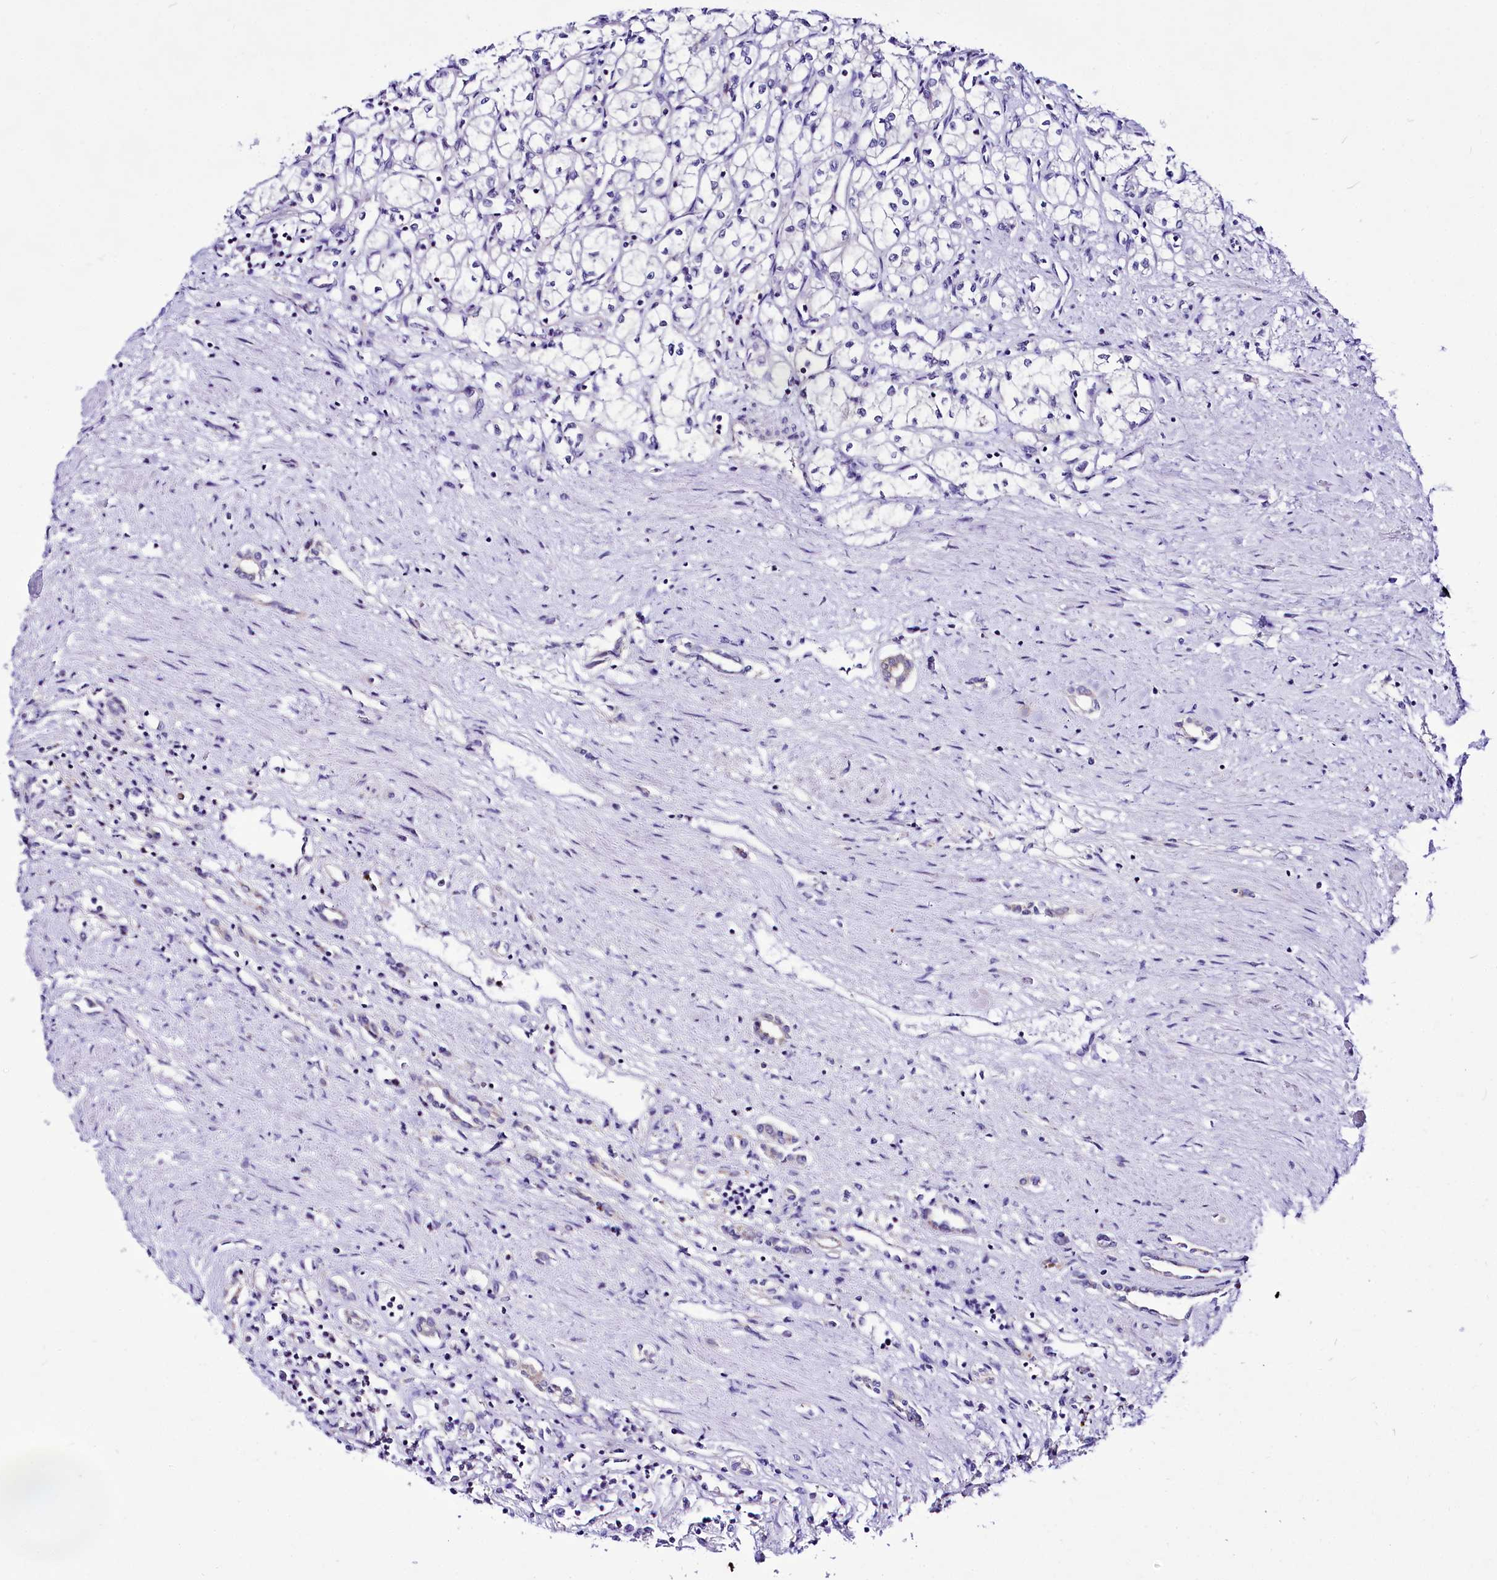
{"staining": {"intensity": "negative", "quantity": "none", "location": "none"}, "tissue": "renal cancer", "cell_type": "Tumor cells", "image_type": "cancer", "snomed": [{"axis": "morphology", "description": "Adenocarcinoma, NOS"}, {"axis": "topography", "description": "Kidney"}], "caption": "The histopathology image exhibits no significant positivity in tumor cells of renal cancer.", "gene": "ABHD5", "patient": {"sex": "male", "age": 59}}